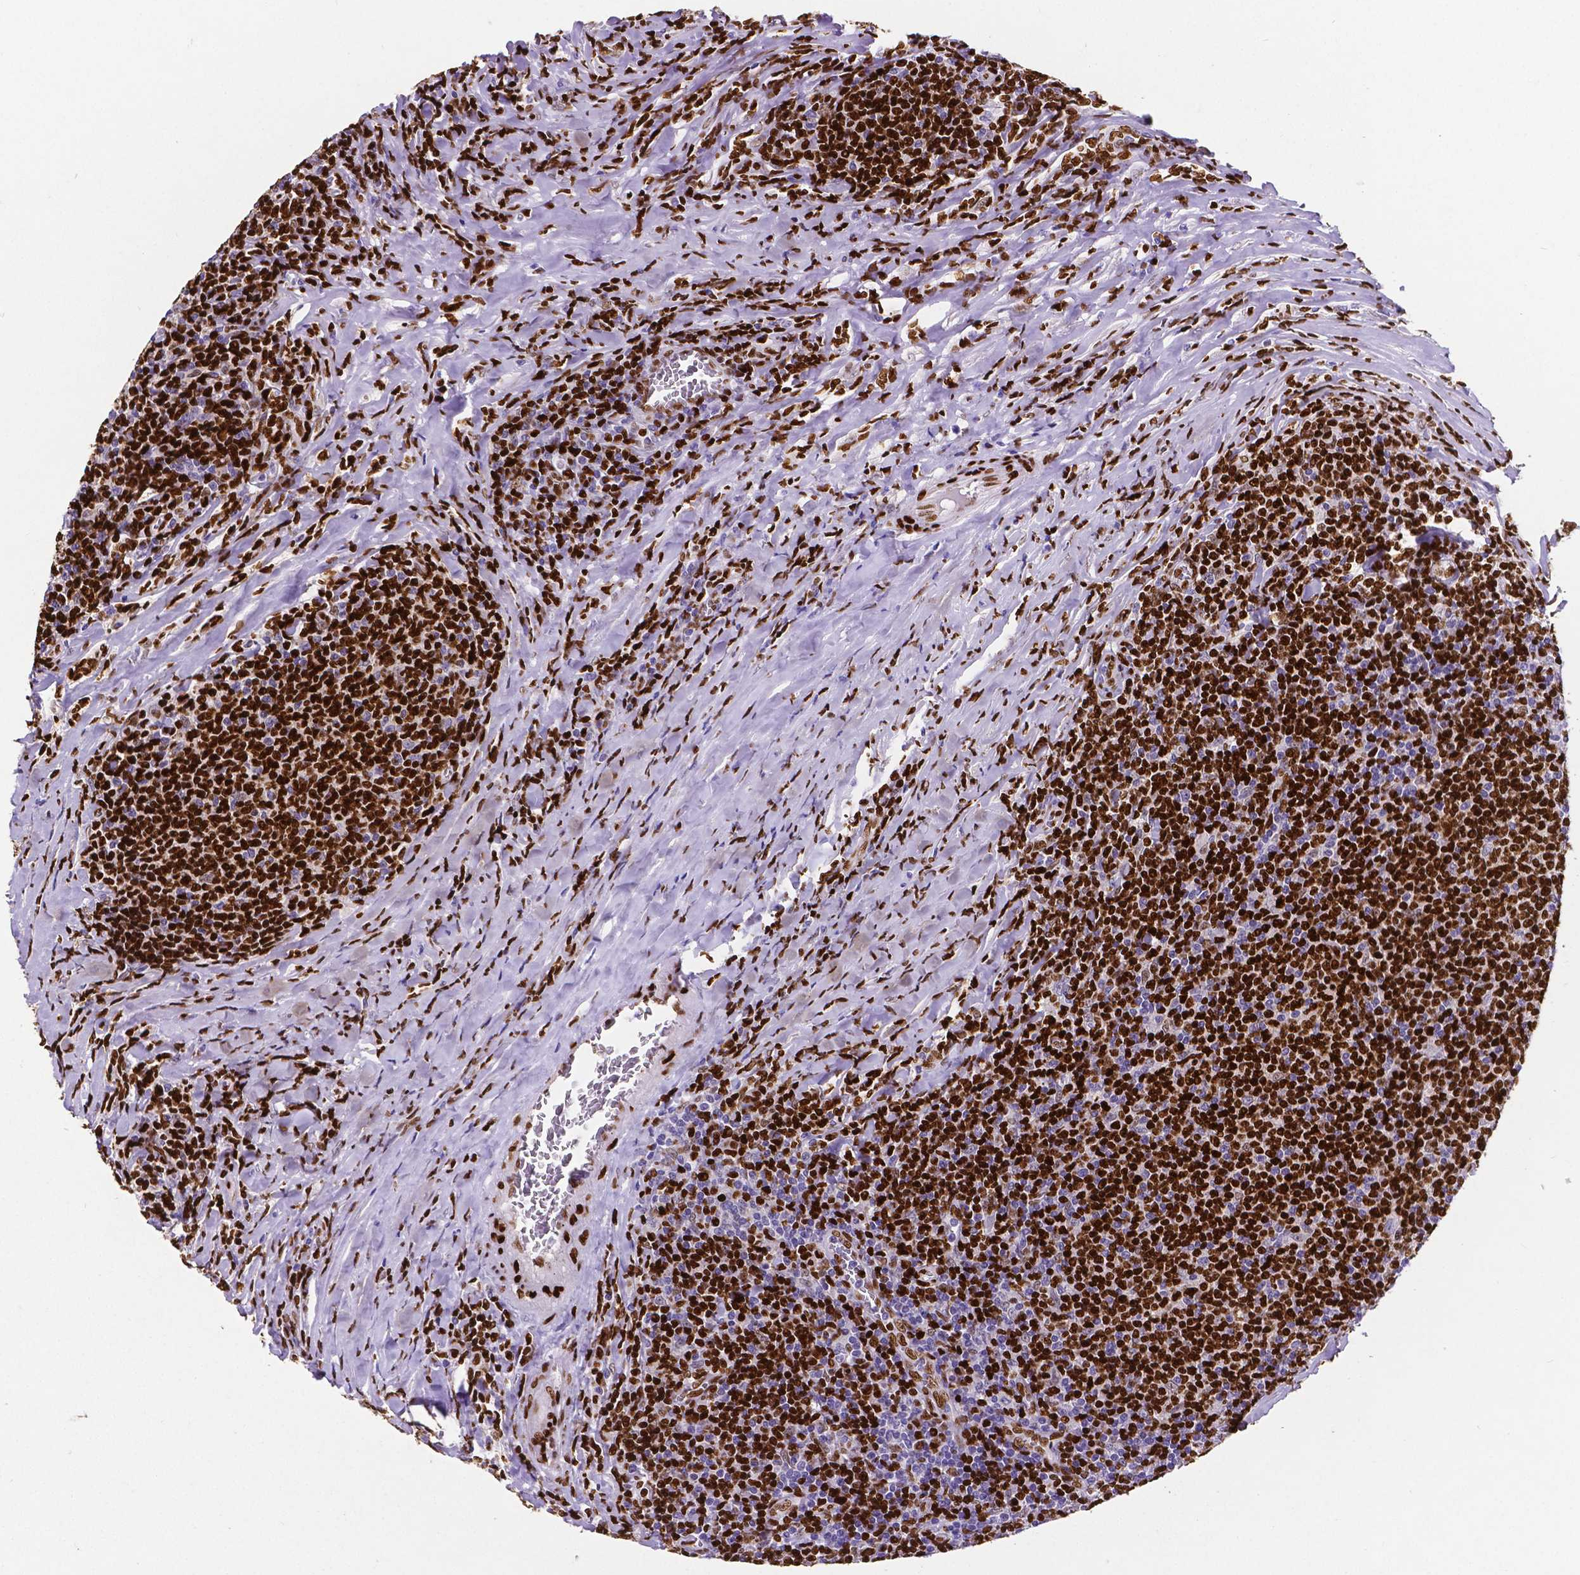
{"staining": {"intensity": "strong", "quantity": ">75%", "location": "nuclear"}, "tissue": "lymphoma", "cell_type": "Tumor cells", "image_type": "cancer", "snomed": [{"axis": "morphology", "description": "Malignant lymphoma, non-Hodgkin's type, Low grade"}, {"axis": "topography", "description": "Lymph node"}], "caption": "Tumor cells demonstrate strong nuclear expression in approximately >75% of cells in malignant lymphoma, non-Hodgkin's type (low-grade).", "gene": "MEF2C", "patient": {"sex": "male", "age": 52}}